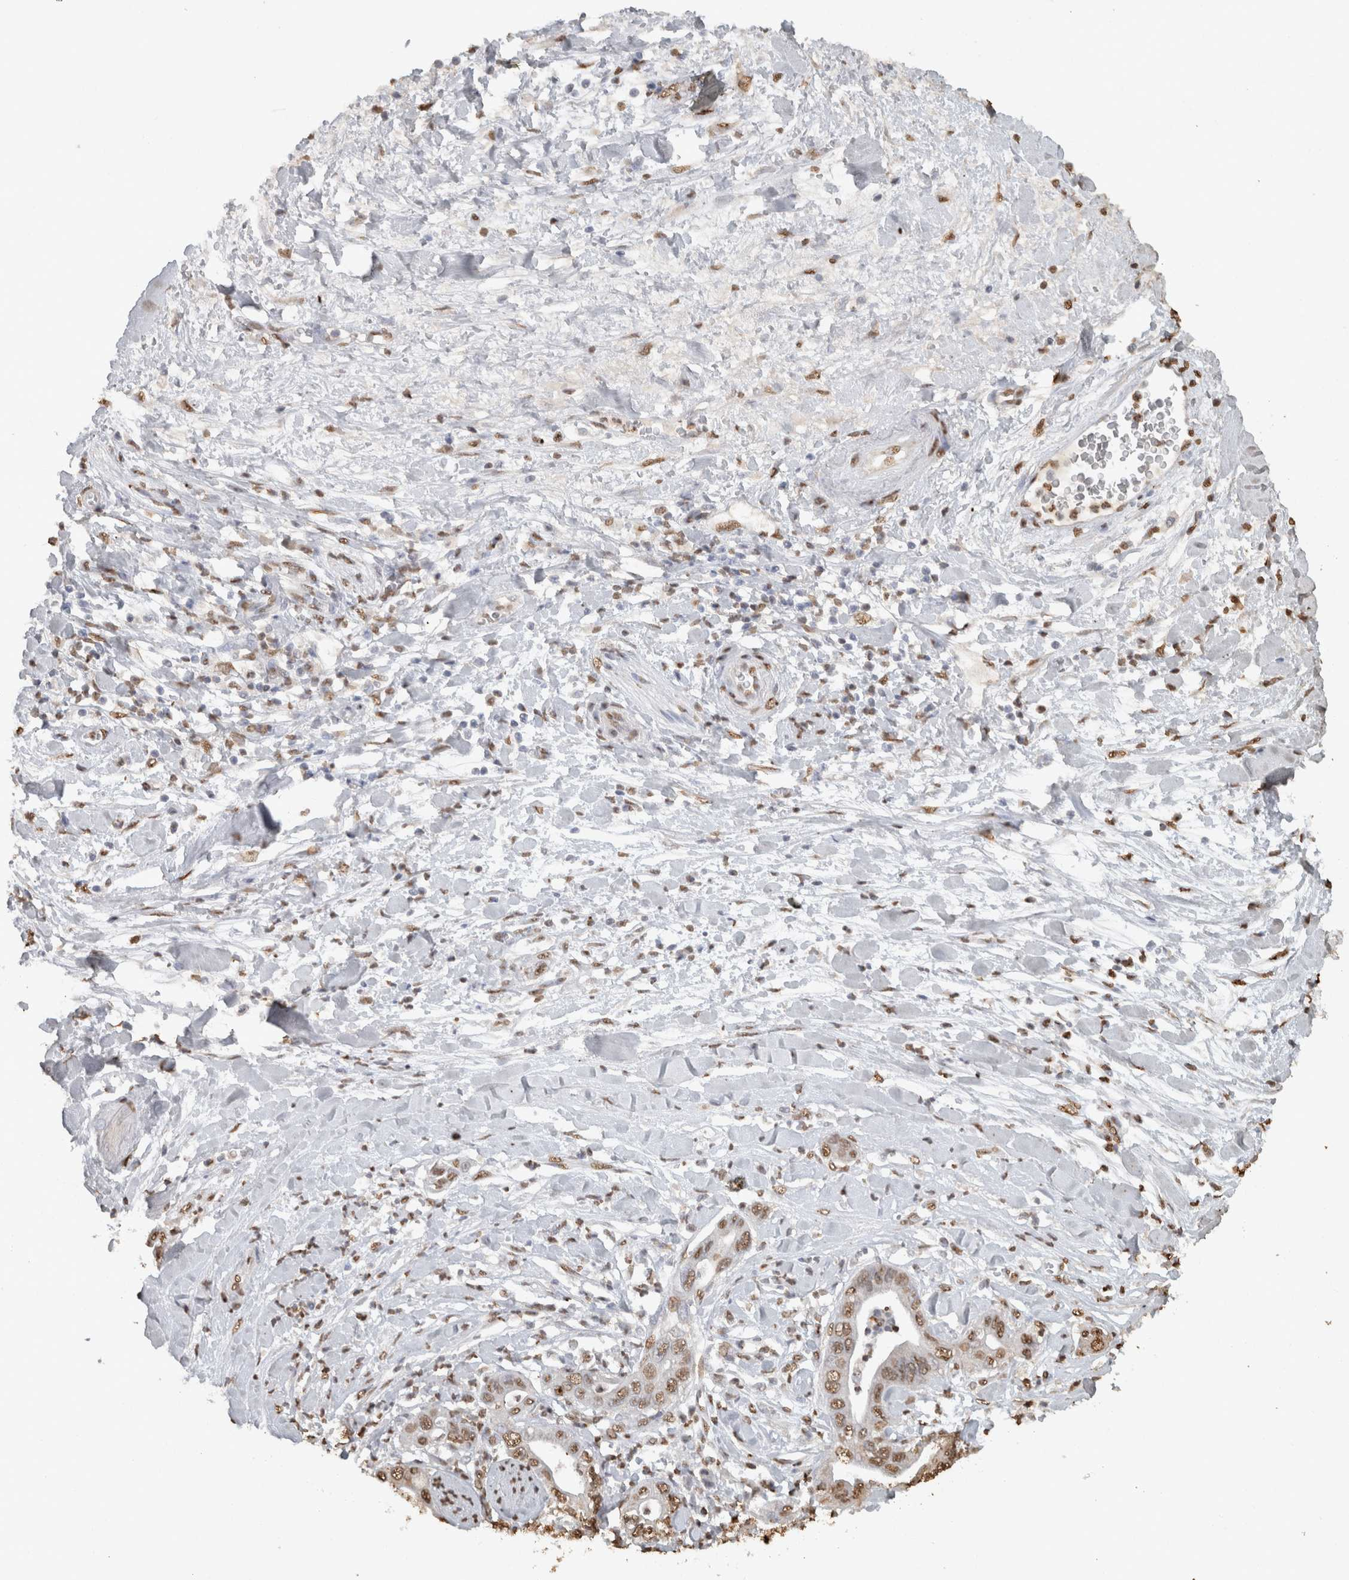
{"staining": {"intensity": "weak", "quantity": ">75%", "location": "nuclear"}, "tissue": "pancreatic cancer", "cell_type": "Tumor cells", "image_type": "cancer", "snomed": [{"axis": "morphology", "description": "Adenocarcinoma, NOS"}, {"axis": "topography", "description": "Pancreas"}], "caption": "This photomicrograph reveals IHC staining of pancreatic adenocarcinoma, with low weak nuclear positivity in approximately >75% of tumor cells.", "gene": "HAND2", "patient": {"sex": "female", "age": 78}}